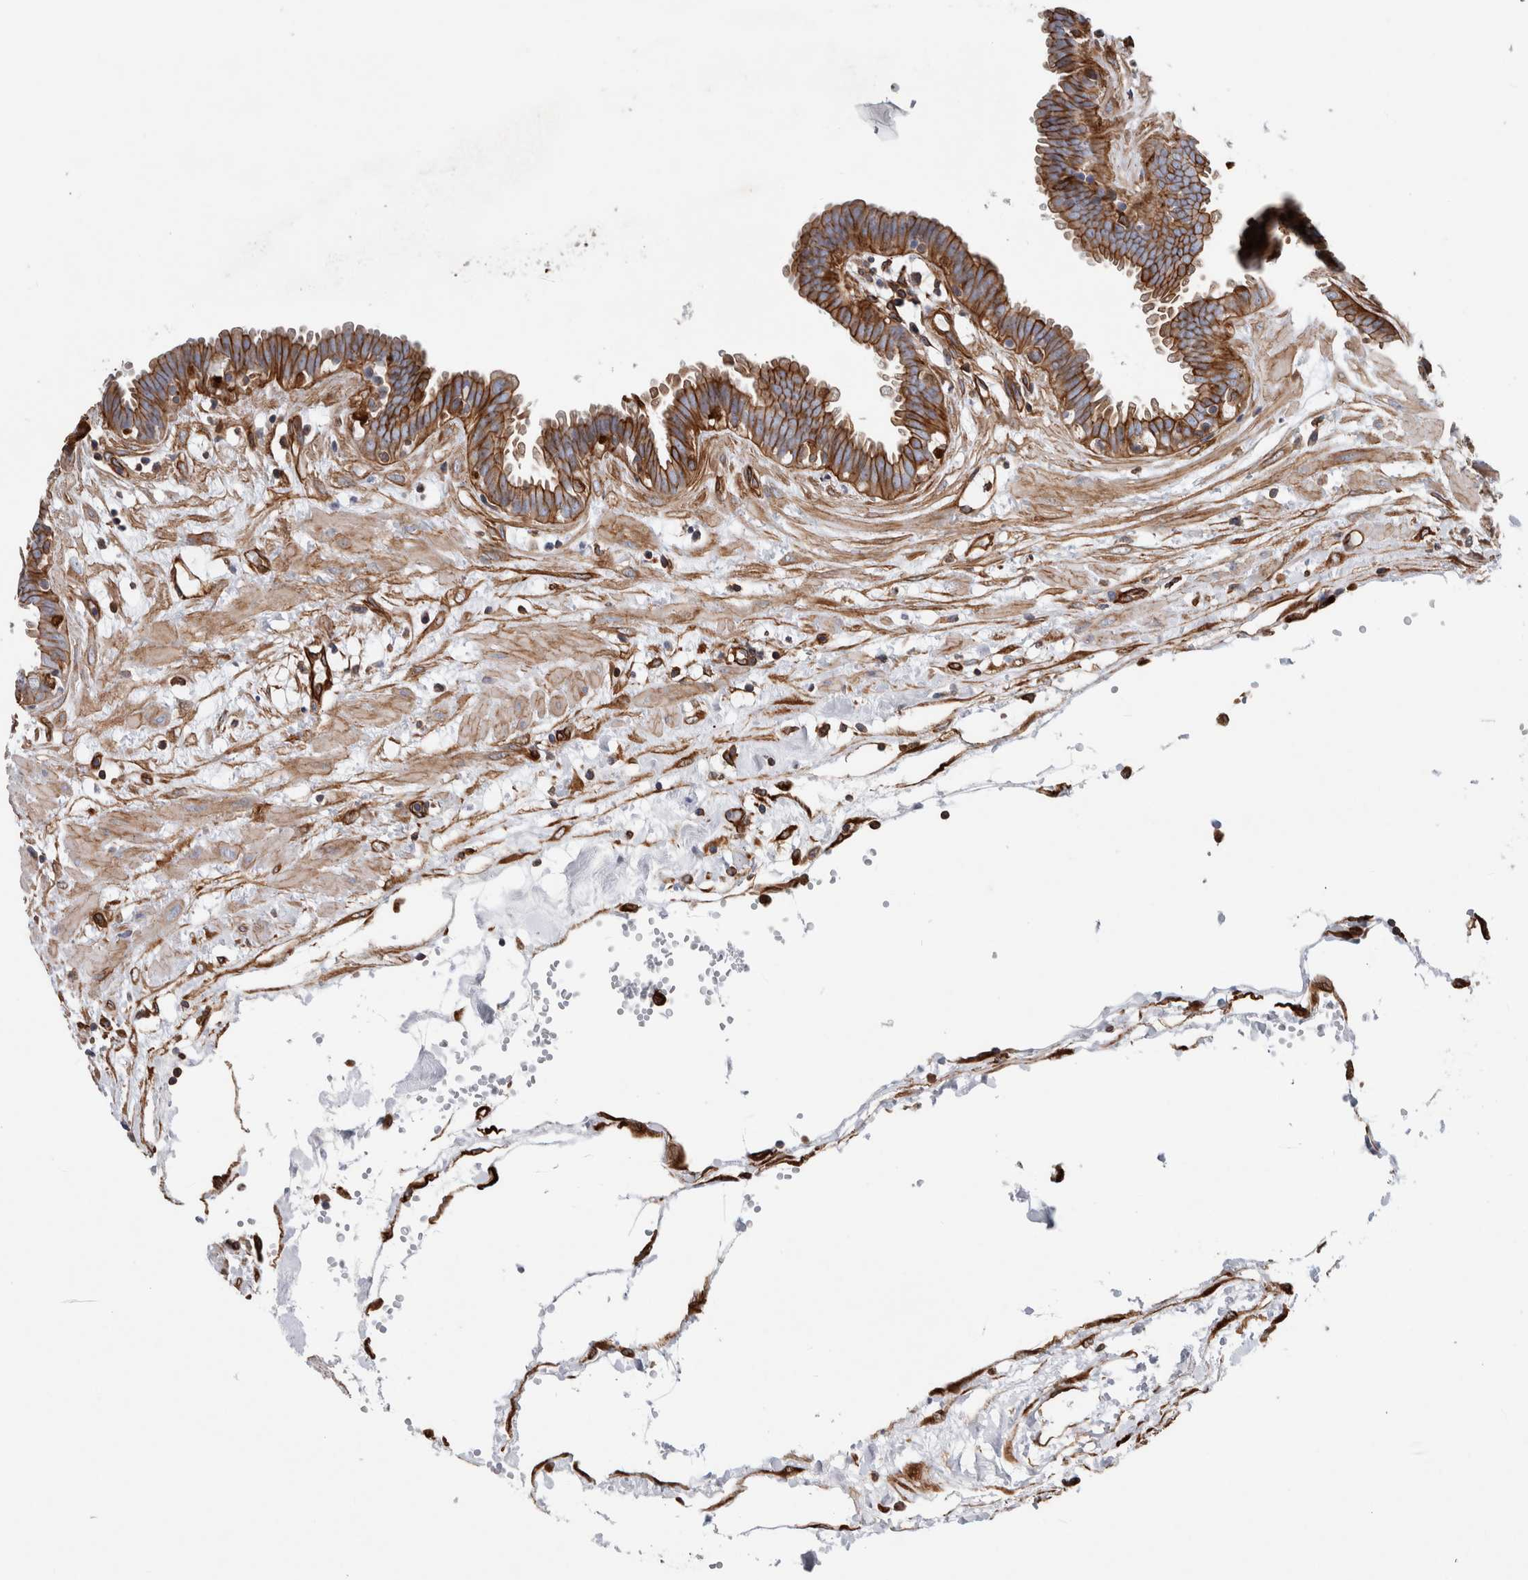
{"staining": {"intensity": "strong", "quantity": ">75%", "location": "cytoplasmic/membranous"}, "tissue": "fallopian tube", "cell_type": "Glandular cells", "image_type": "normal", "snomed": [{"axis": "morphology", "description": "Normal tissue, NOS"}, {"axis": "topography", "description": "Fallopian tube"}, {"axis": "topography", "description": "Placenta"}], "caption": "Fallopian tube stained with immunohistochemistry (IHC) demonstrates strong cytoplasmic/membranous staining in about >75% of glandular cells.", "gene": "PLEC", "patient": {"sex": "female", "age": 32}}